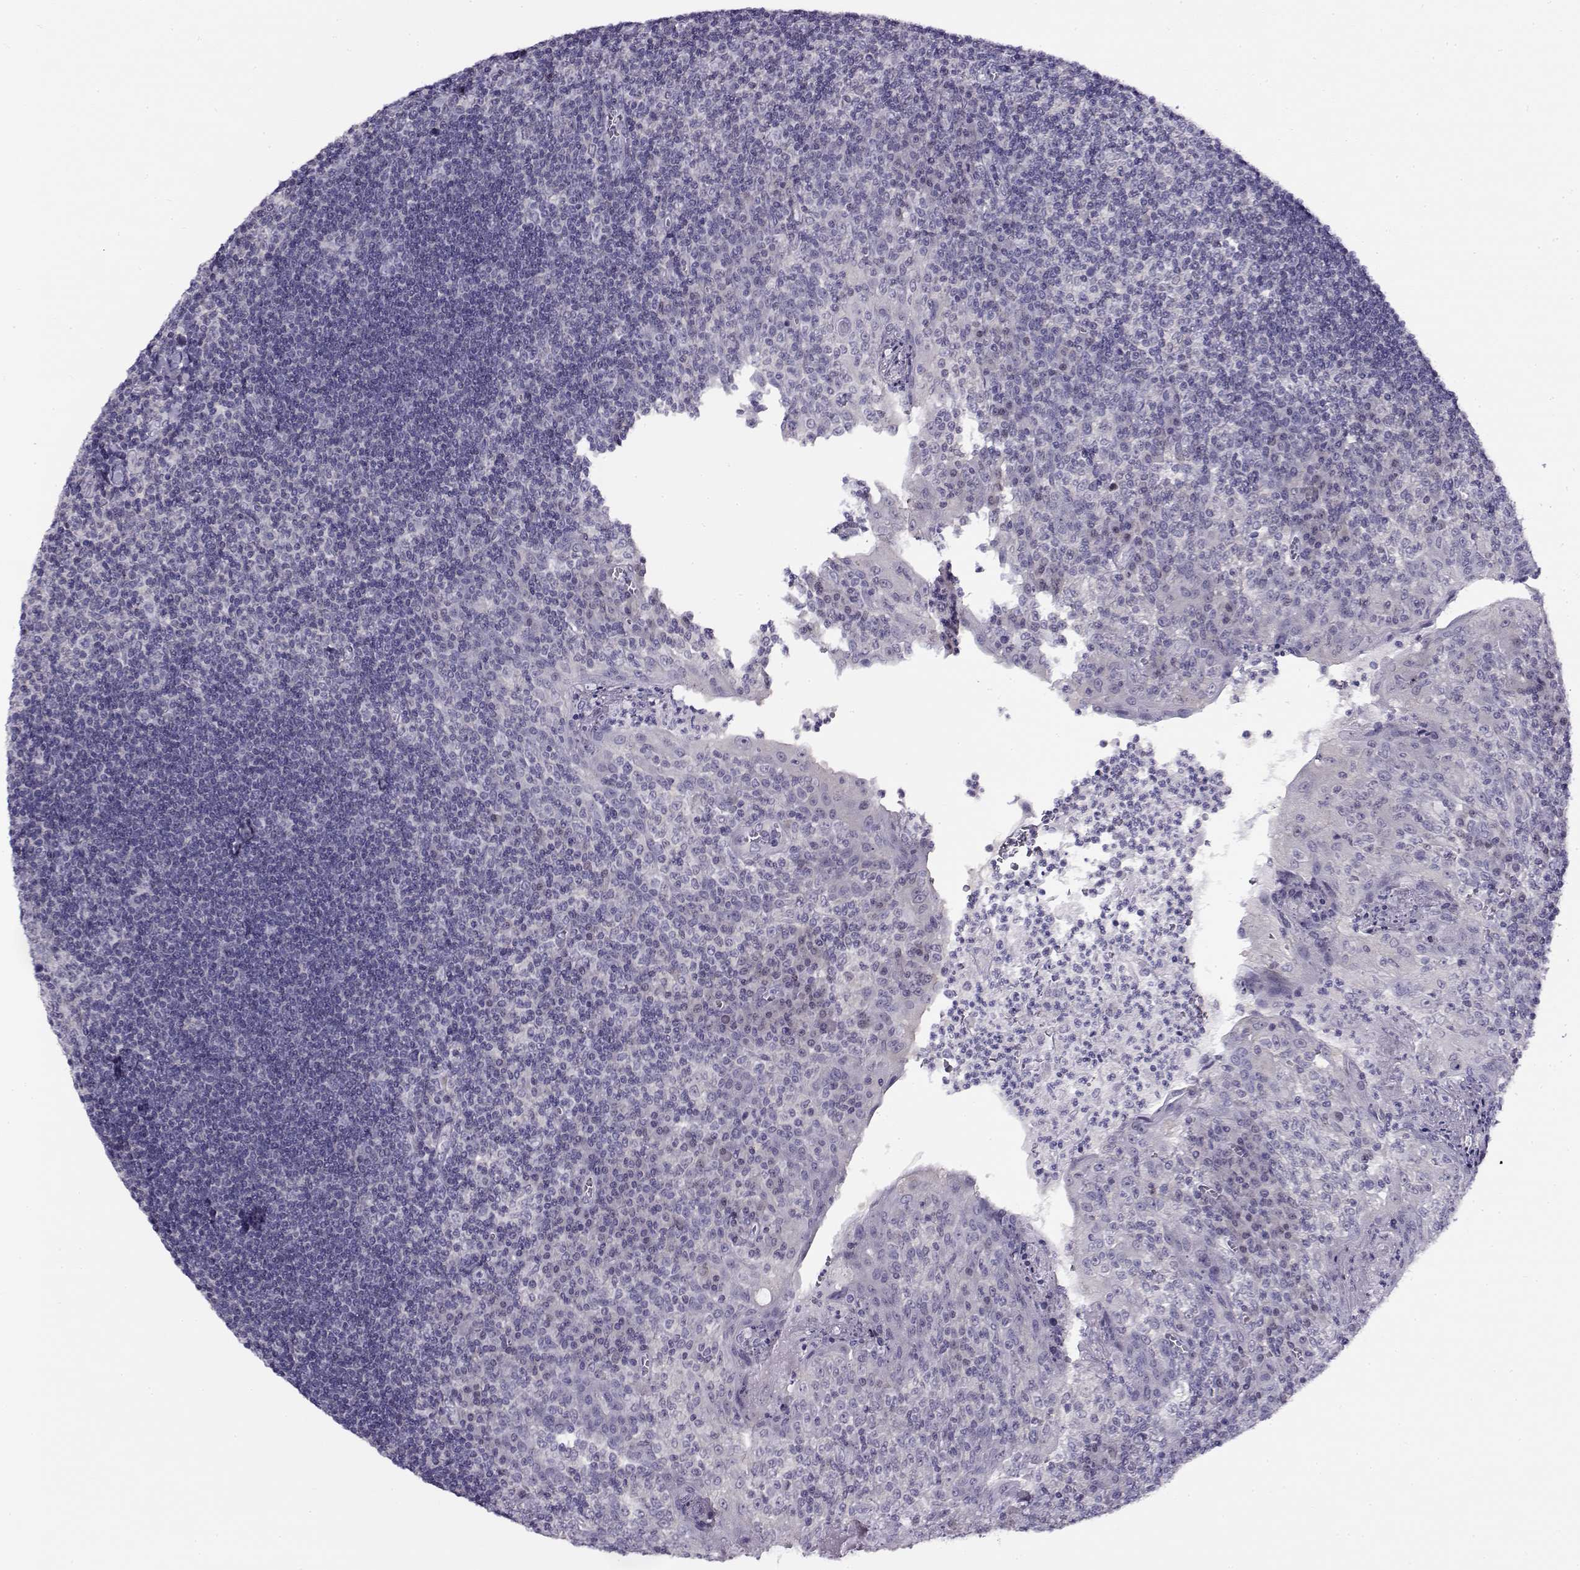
{"staining": {"intensity": "negative", "quantity": "none", "location": "none"}, "tissue": "tonsil", "cell_type": "Germinal center cells", "image_type": "normal", "snomed": [{"axis": "morphology", "description": "Normal tissue, NOS"}, {"axis": "topography", "description": "Tonsil"}], "caption": "Unremarkable tonsil was stained to show a protein in brown. There is no significant expression in germinal center cells.", "gene": "FEZF1", "patient": {"sex": "female", "age": 12}}